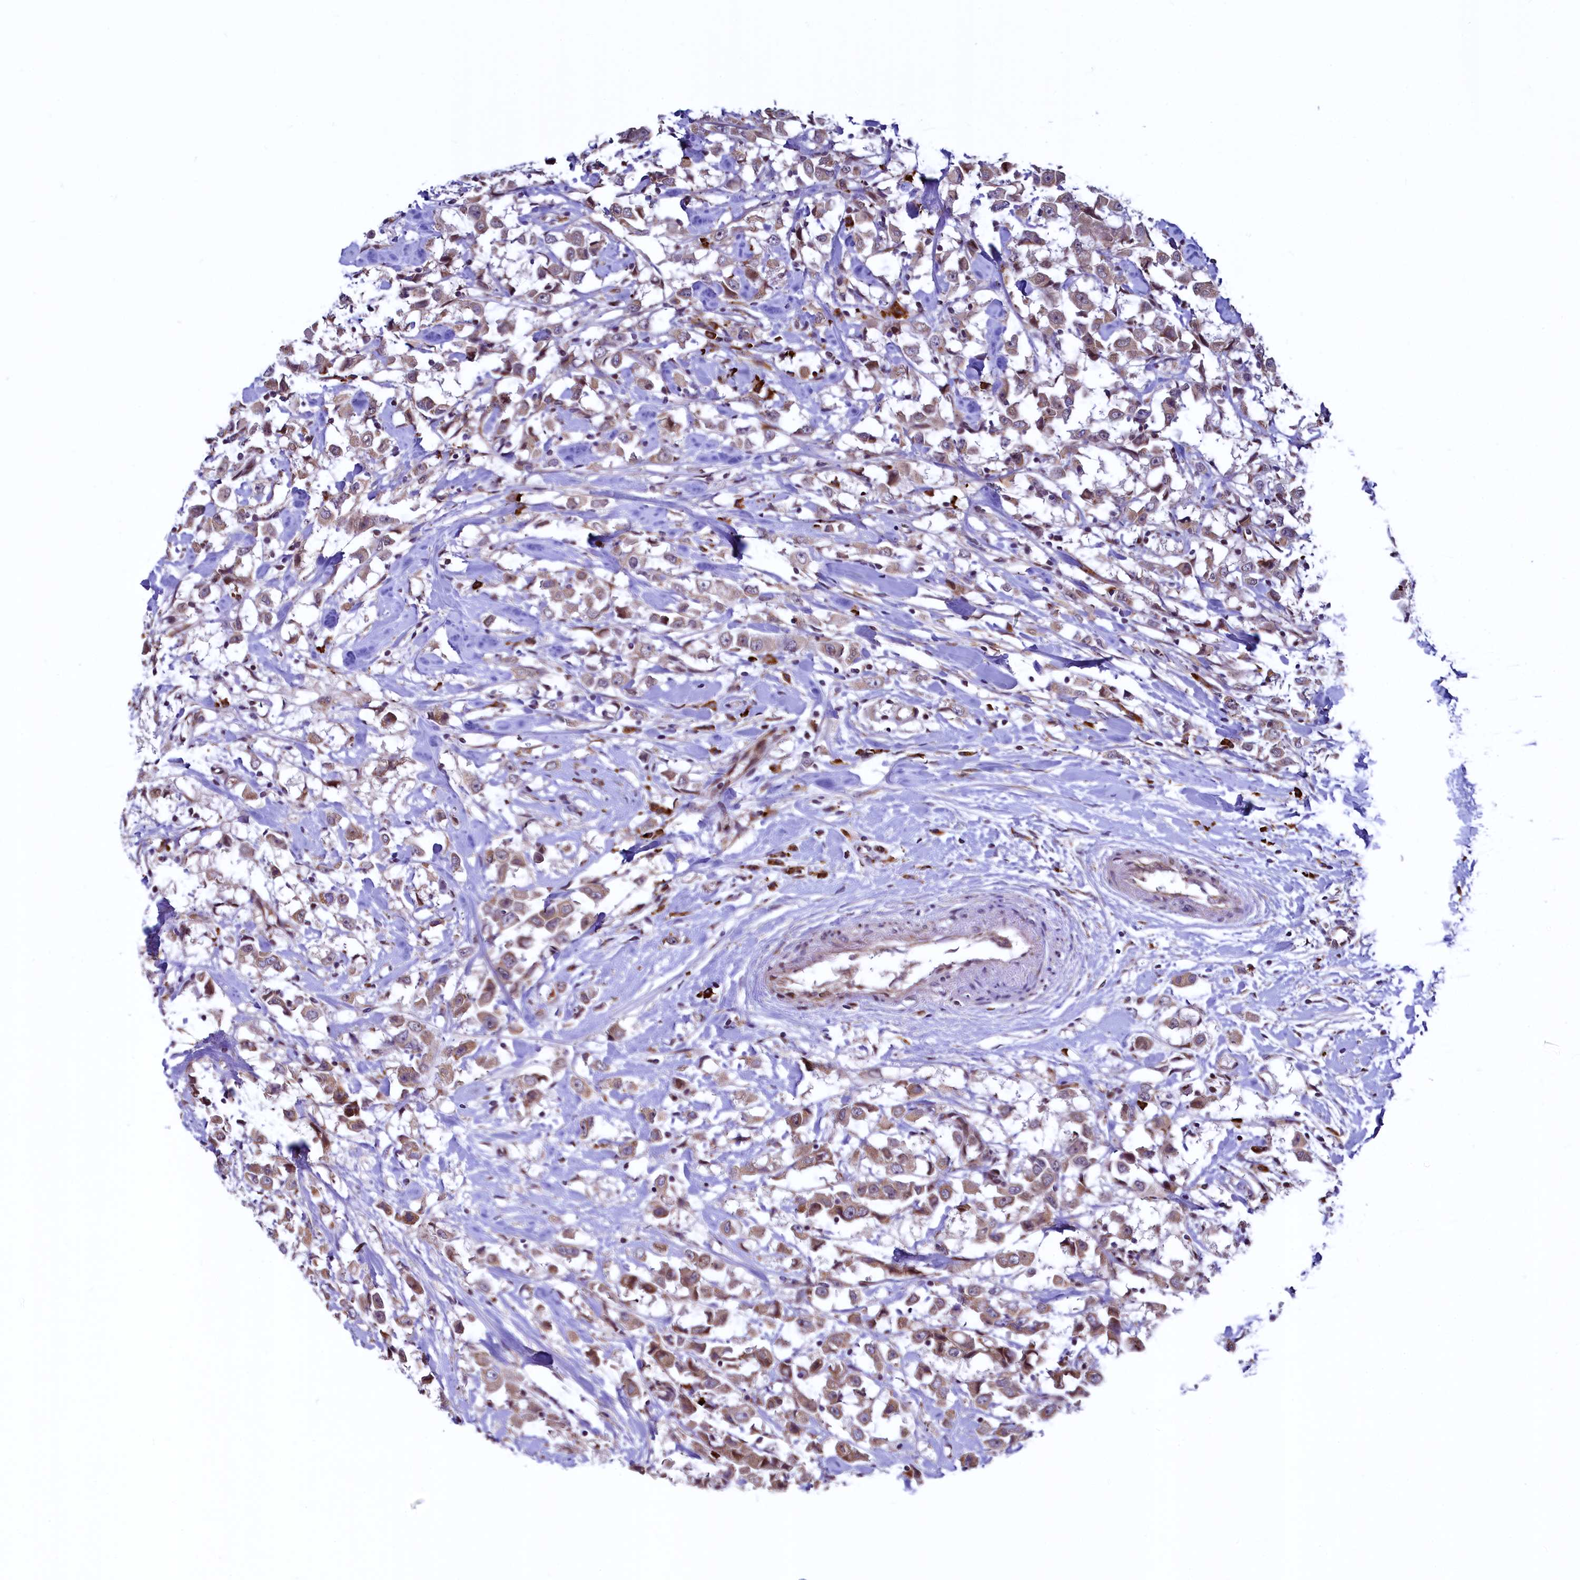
{"staining": {"intensity": "moderate", "quantity": ">75%", "location": "cytoplasmic/membranous"}, "tissue": "breast cancer", "cell_type": "Tumor cells", "image_type": "cancer", "snomed": [{"axis": "morphology", "description": "Duct carcinoma"}, {"axis": "topography", "description": "Breast"}], "caption": "Immunohistochemistry (IHC) micrograph of human breast cancer (invasive ductal carcinoma) stained for a protein (brown), which displays medium levels of moderate cytoplasmic/membranous expression in approximately >75% of tumor cells.", "gene": "RBFA", "patient": {"sex": "female", "age": 61}}